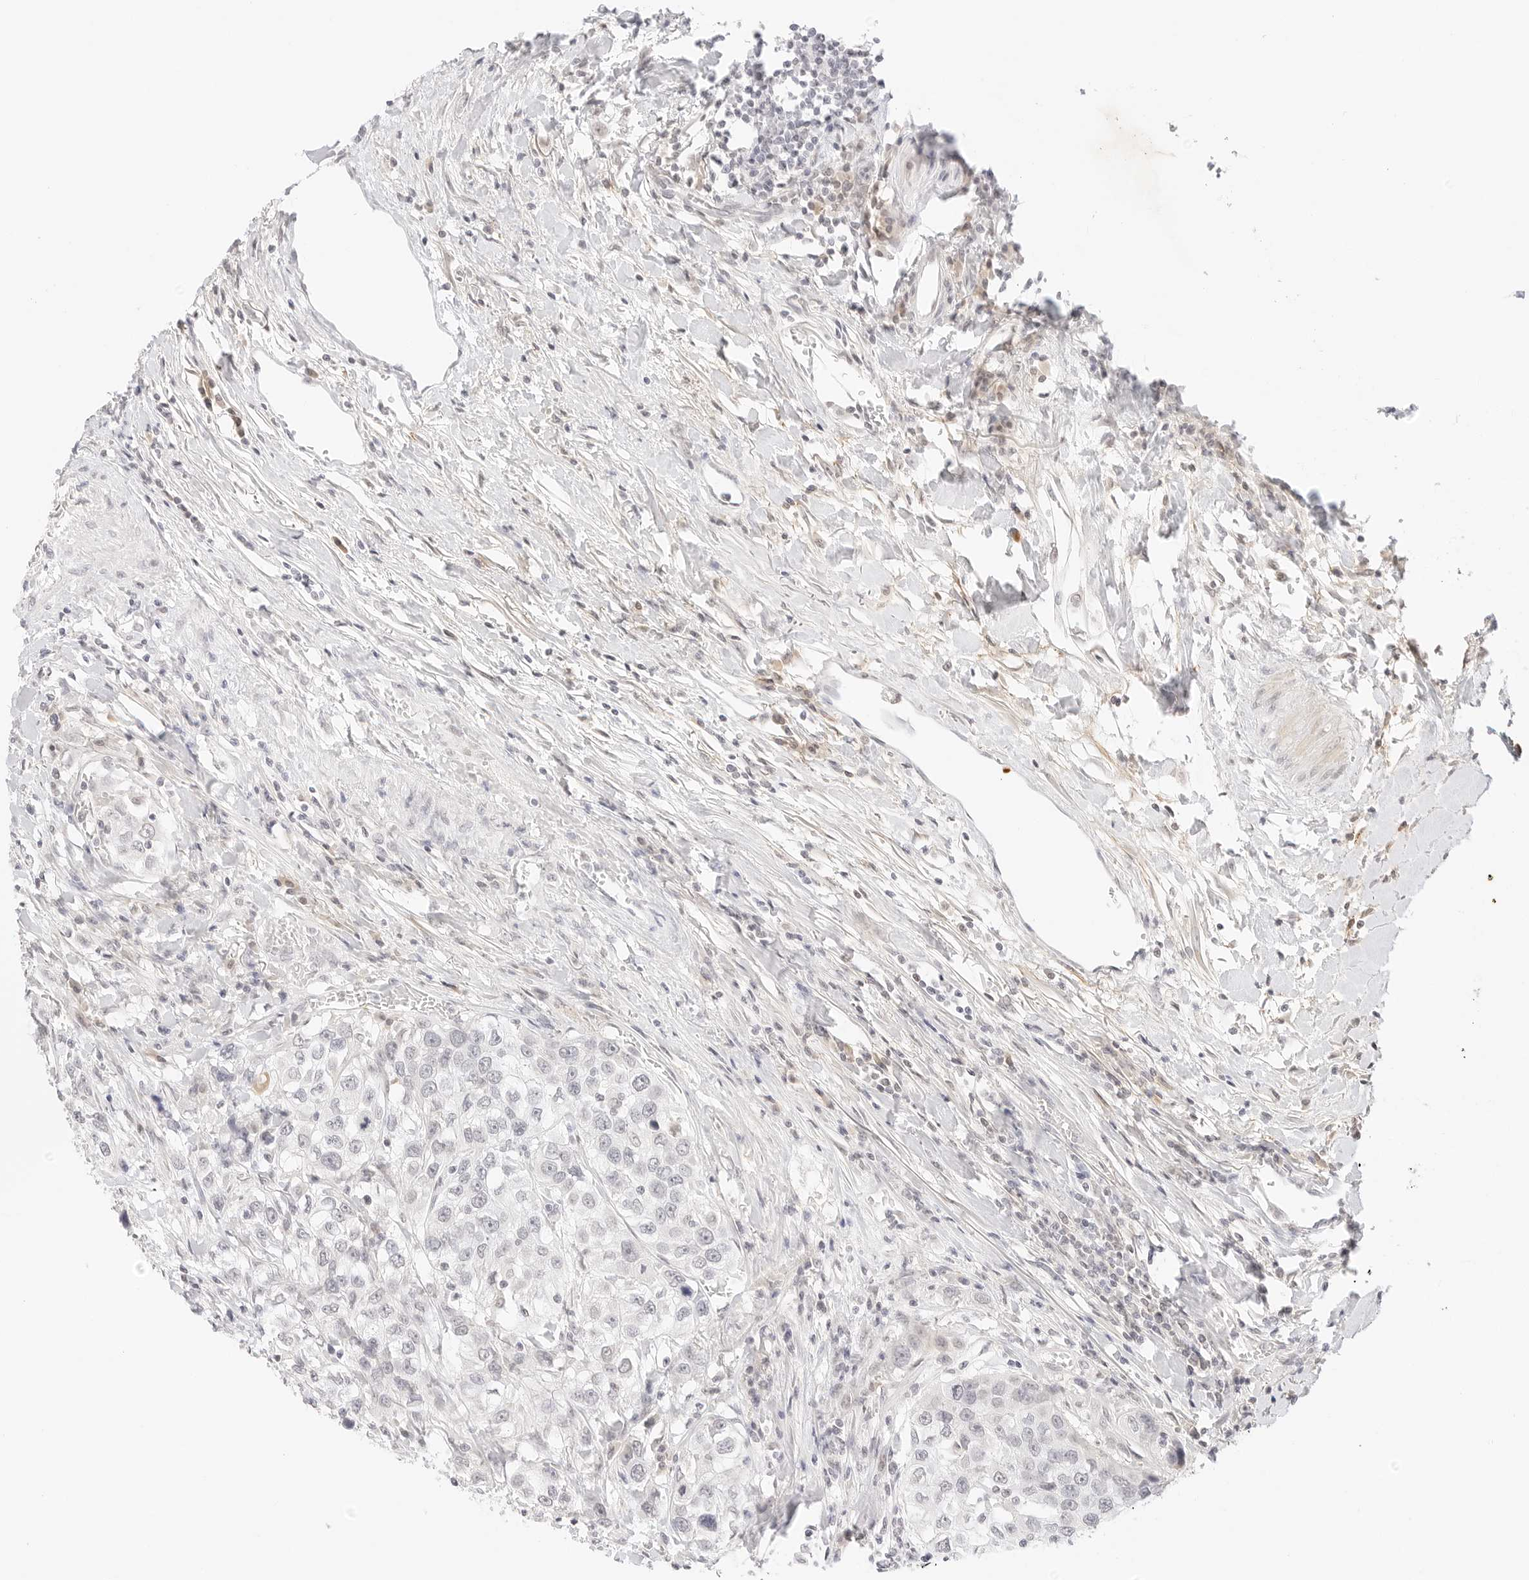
{"staining": {"intensity": "negative", "quantity": "none", "location": "none"}, "tissue": "urothelial cancer", "cell_type": "Tumor cells", "image_type": "cancer", "snomed": [{"axis": "morphology", "description": "Urothelial carcinoma, High grade"}, {"axis": "topography", "description": "Urinary bladder"}], "caption": "Immunohistochemical staining of human high-grade urothelial carcinoma displays no significant staining in tumor cells.", "gene": "XKR4", "patient": {"sex": "female", "age": 80}}